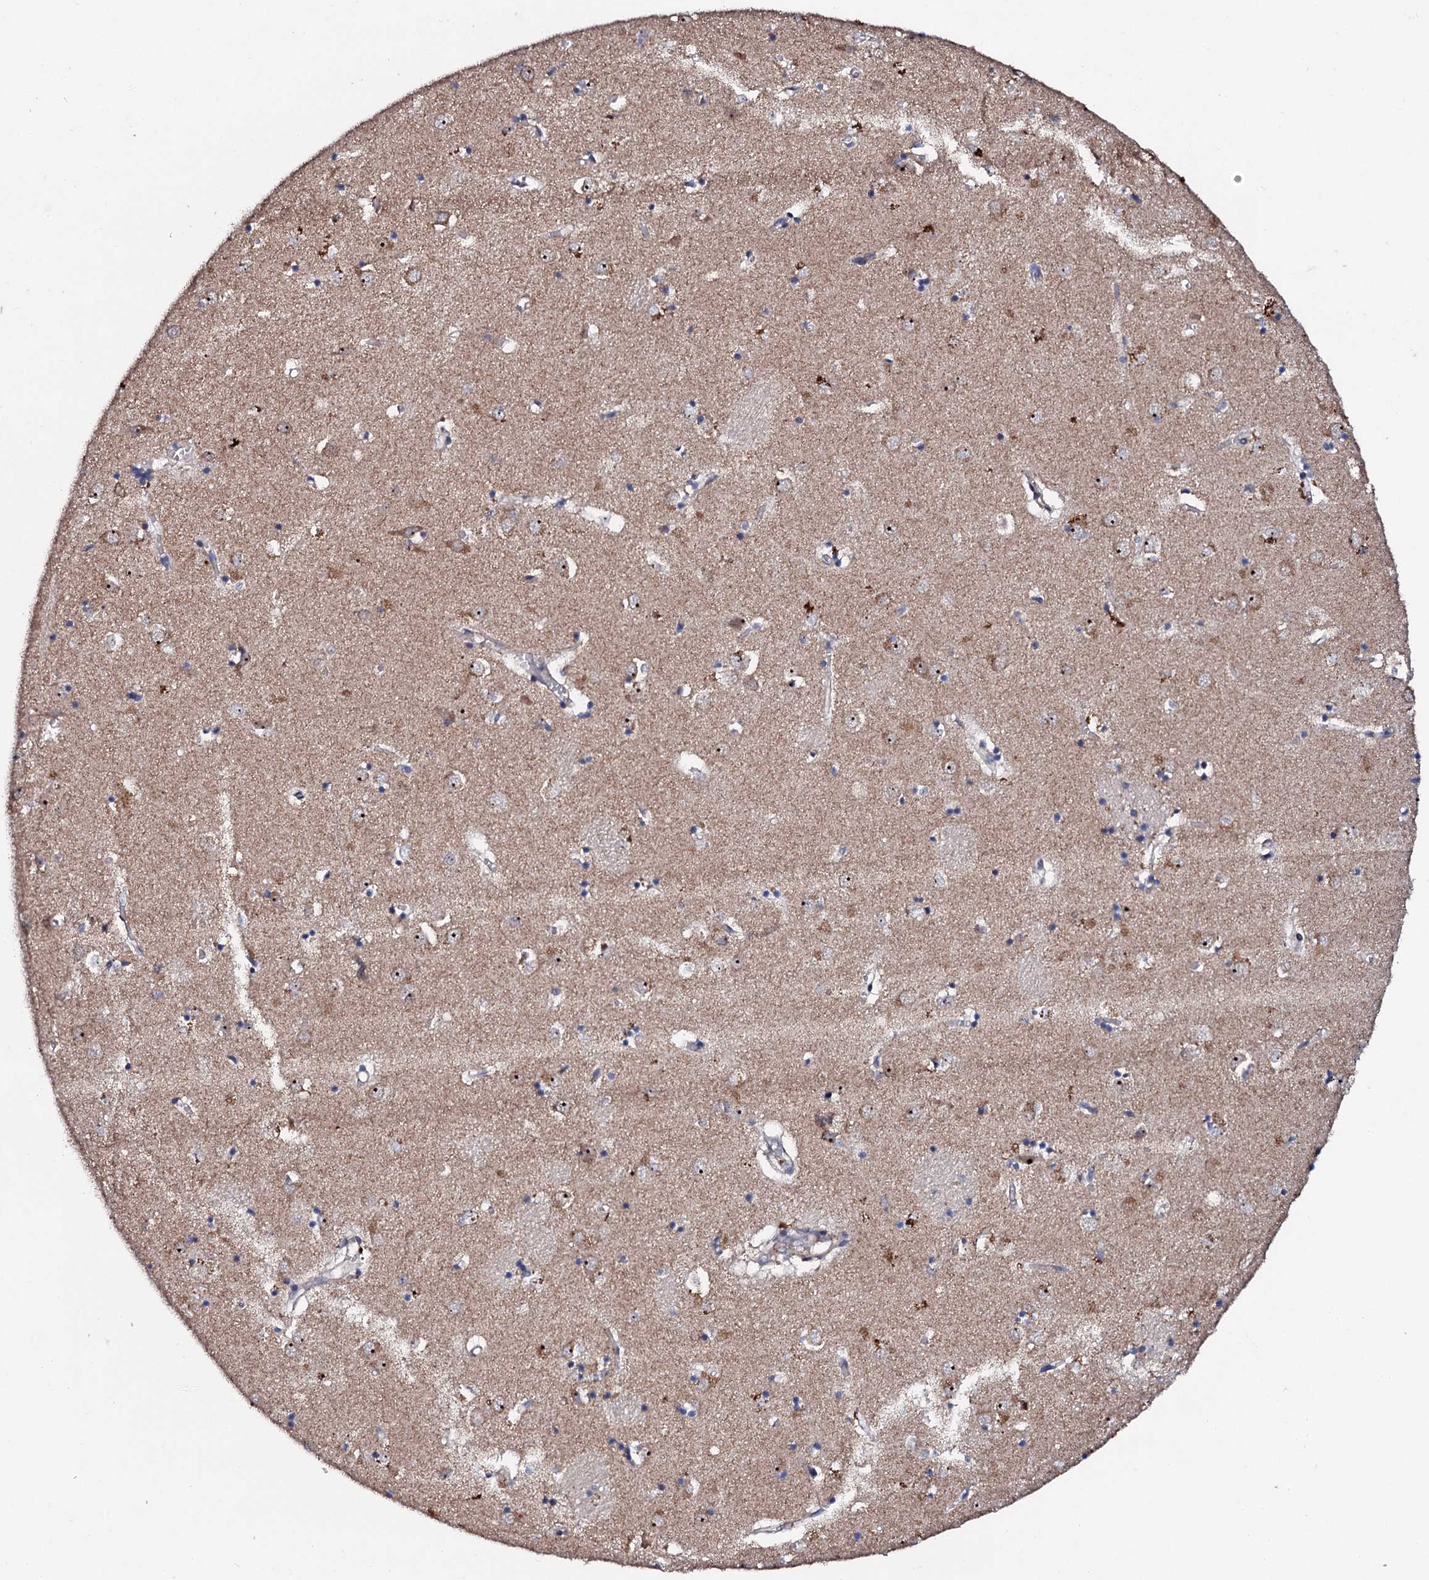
{"staining": {"intensity": "weak", "quantity": "<25%", "location": "cytoplasmic/membranous"}, "tissue": "caudate", "cell_type": "Glial cells", "image_type": "normal", "snomed": [{"axis": "morphology", "description": "Normal tissue, NOS"}, {"axis": "topography", "description": "Lateral ventricle wall"}], "caption": "DAB (3,3'-diaminobenzidine) immunohistochemical staining of benign caudate shows no significant positivity in glial cells. The staining was performed using DAB (3,3'-diaminobenzidine) to visualize the protein expression in brown, while the nuclei were stained in blue with hematoxylin (Magnification: 20x).", "gene": "GTPBP4", "patient": {"sex": "male", "age": 70}}